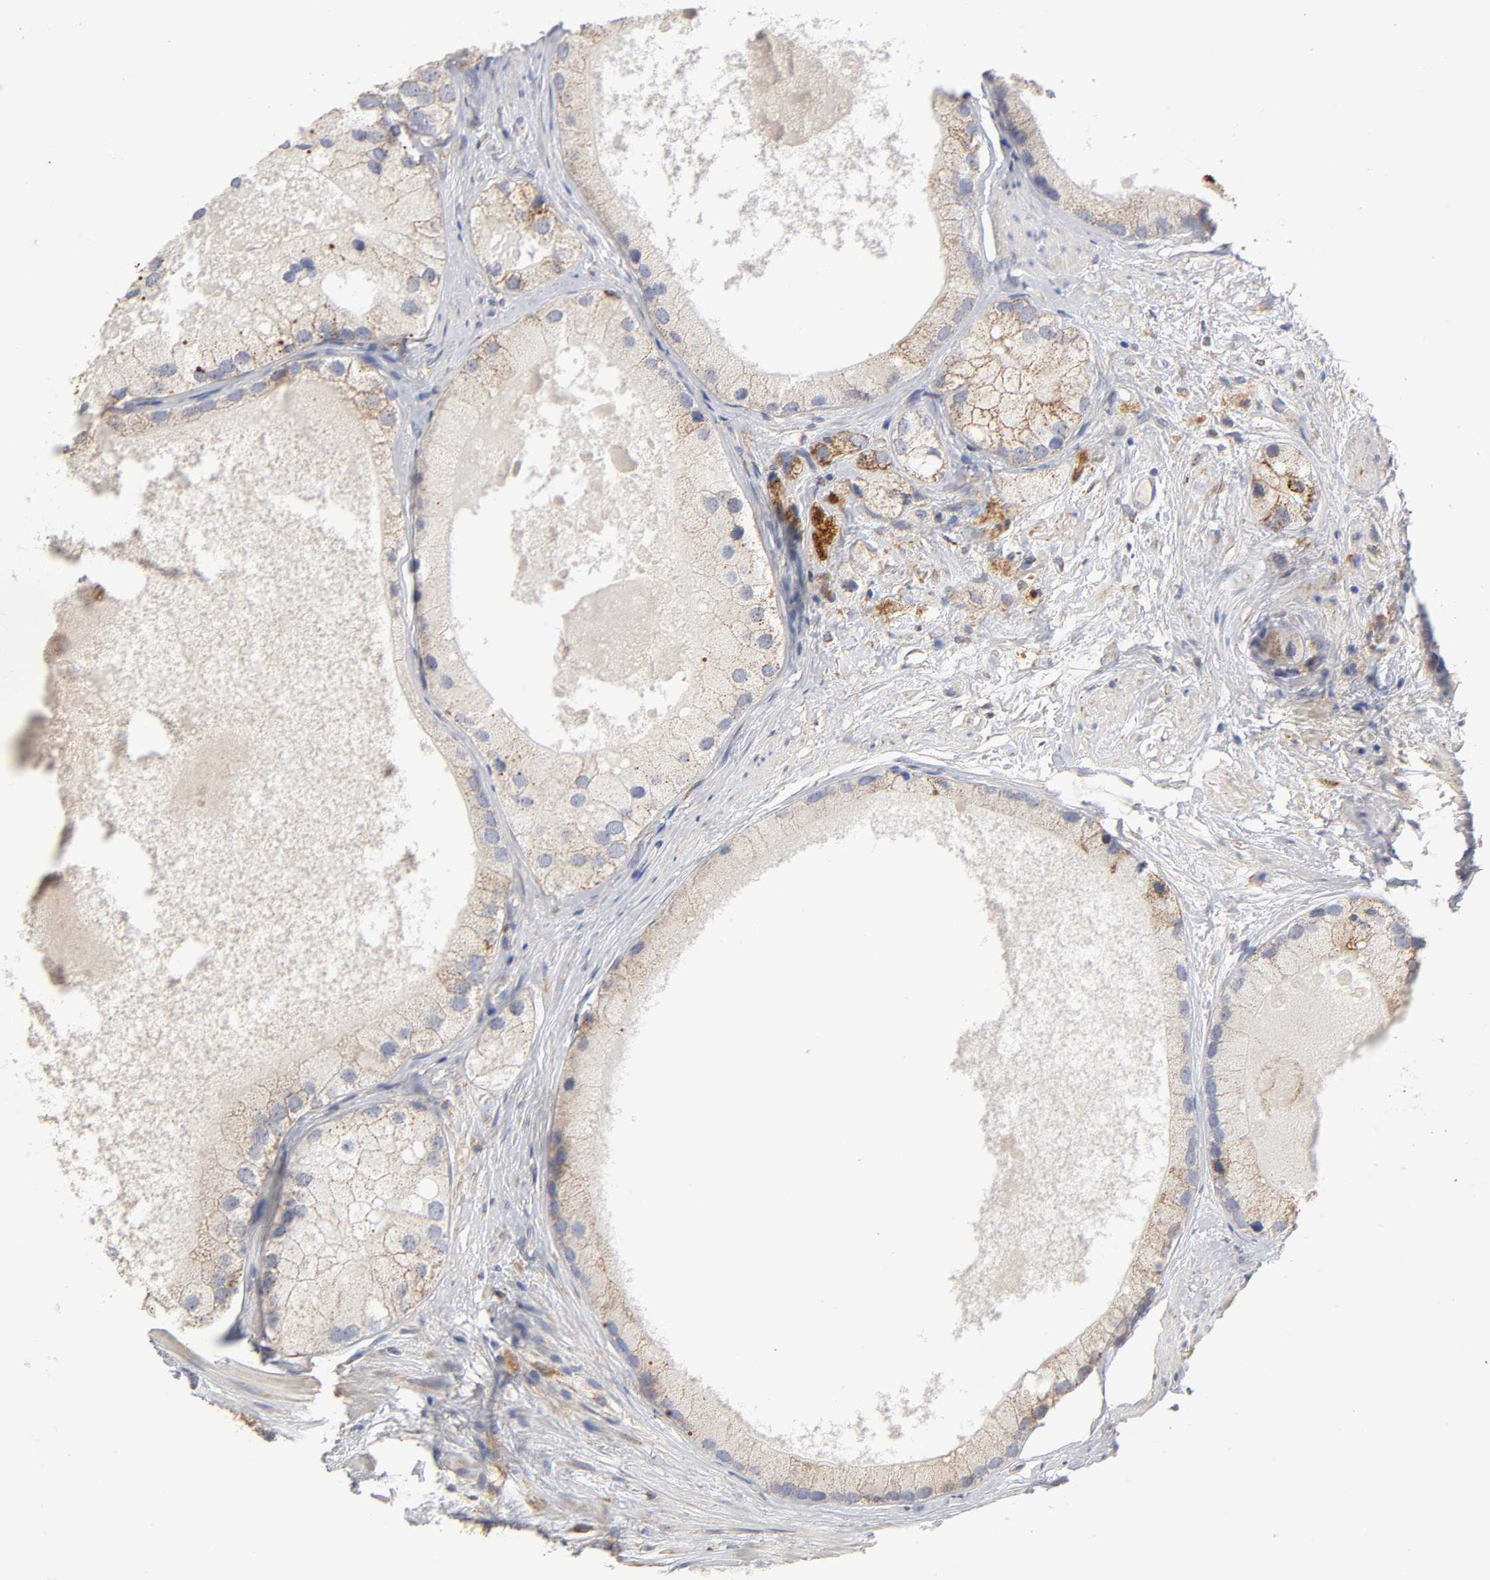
{"staining": {"intensity": "moderate", "quantity": ">75%", "location": "cytoplasmic/membranous"}, "tissue": "prostate cancer", "cell_type": "Tumor cells", "image_type": "cancer", "snomed": [{"axis": "morphology", "description": "Adenocarcinoma, Low grade"}, {"axis": "topography", "description": "Prostate"}], "caption": "Moderate cytoplasmic/membranous staining for a protein is present in approximately >75% of tumor cells of prostate cancer using immunohistochemistry.", "gene": "ISG15", "patient": {"sex": "male", "age": 69}}